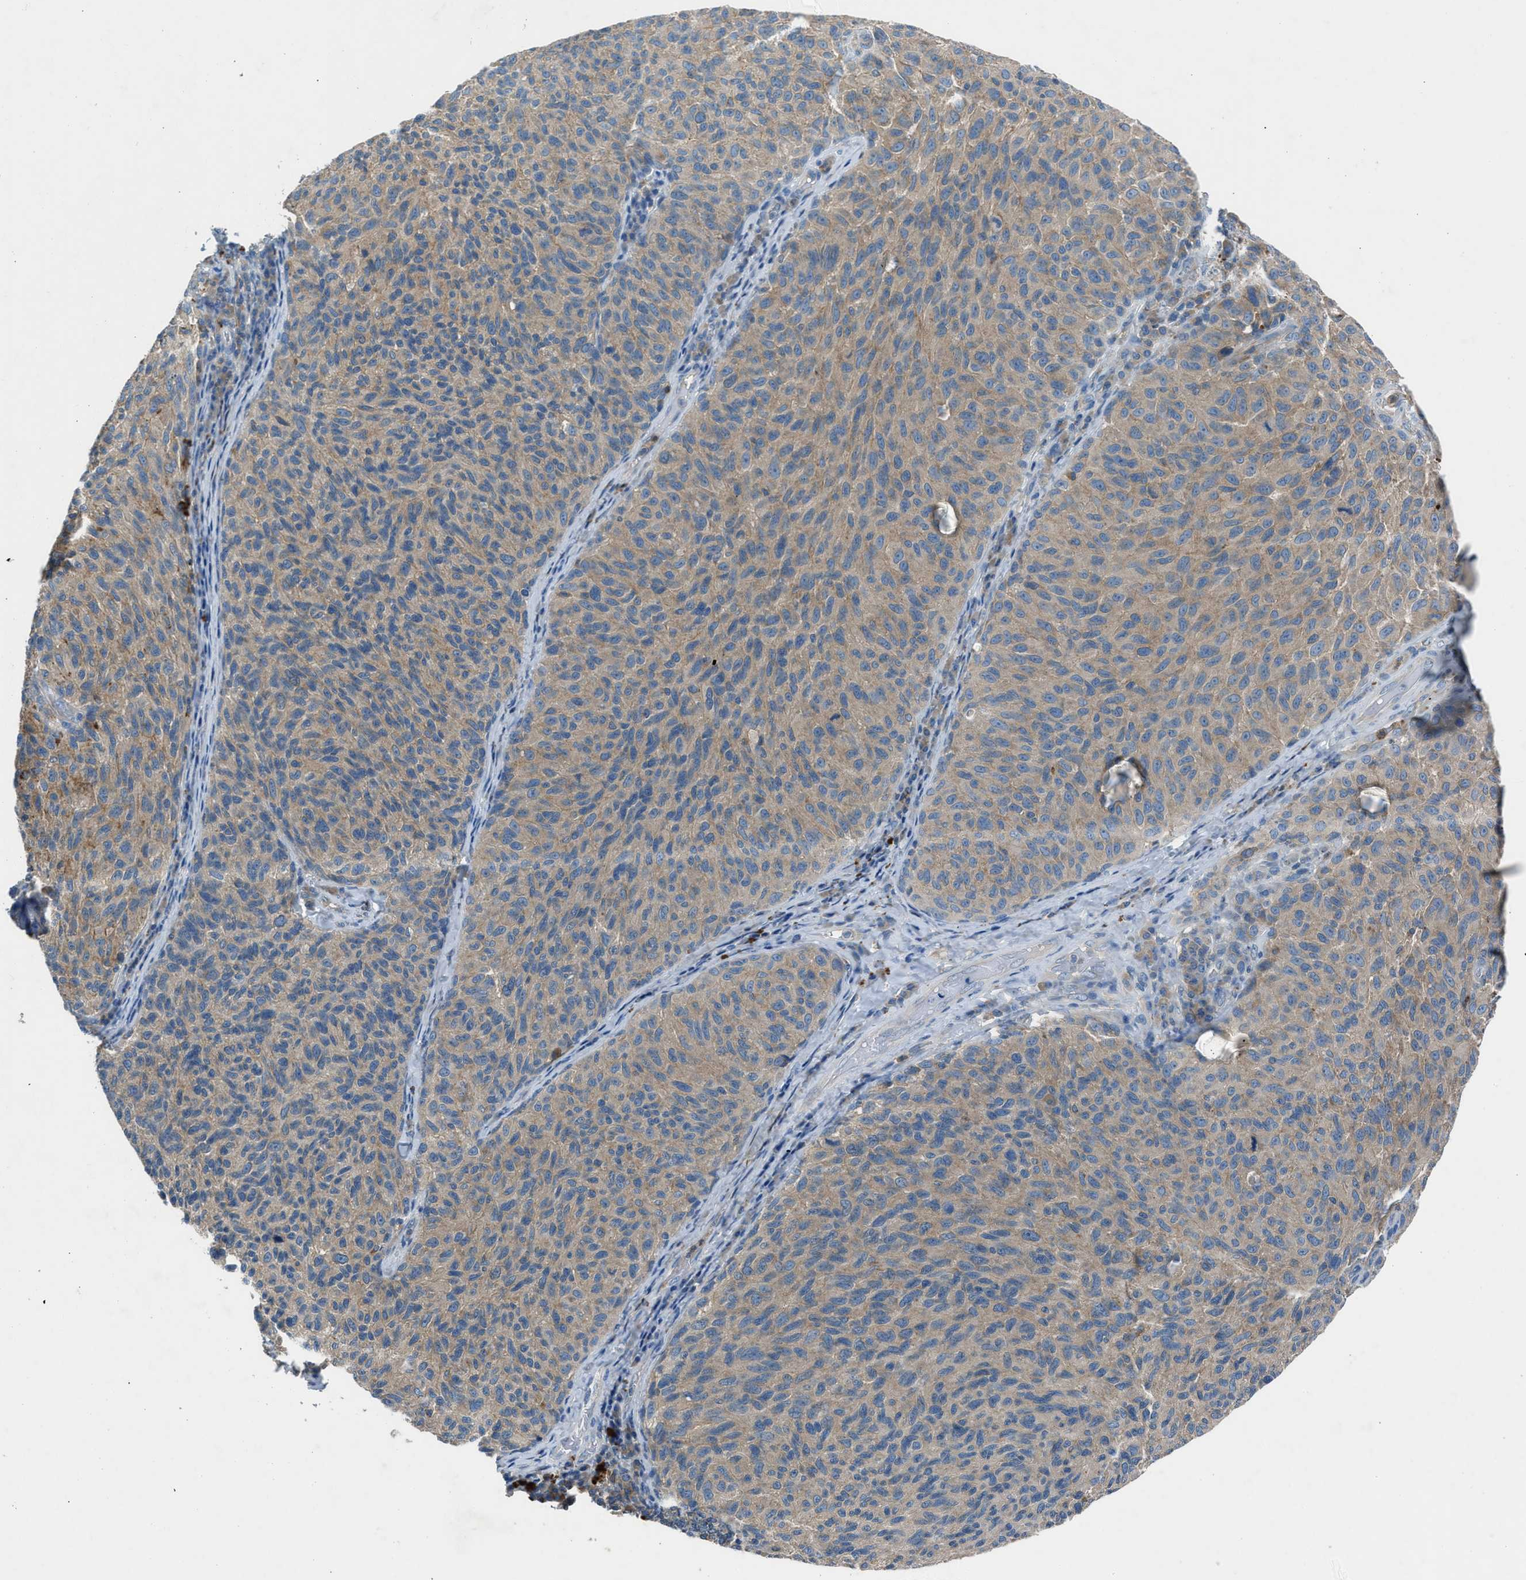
{"staining": {"intensity": "weak", "quantity": ">75%", "location": "cytoplasmic/membranous"}, "tissue": "melanoma", "cell_type": "Tumor cells", "image_type": "cancer", "snomed": [{"axis": "morphology", "description": "Malignant melanoma, NOS"}, {"axis": "topography", "description": "Skin"}], "caption": "Weak cytoplasmic/membranous staining for a protein is present in approximately >75% of tumor cells of melanoma using immunohistochemistry (IHC).", "gene": "BMP1", "patient": {"sex": "female", "age": 73}}